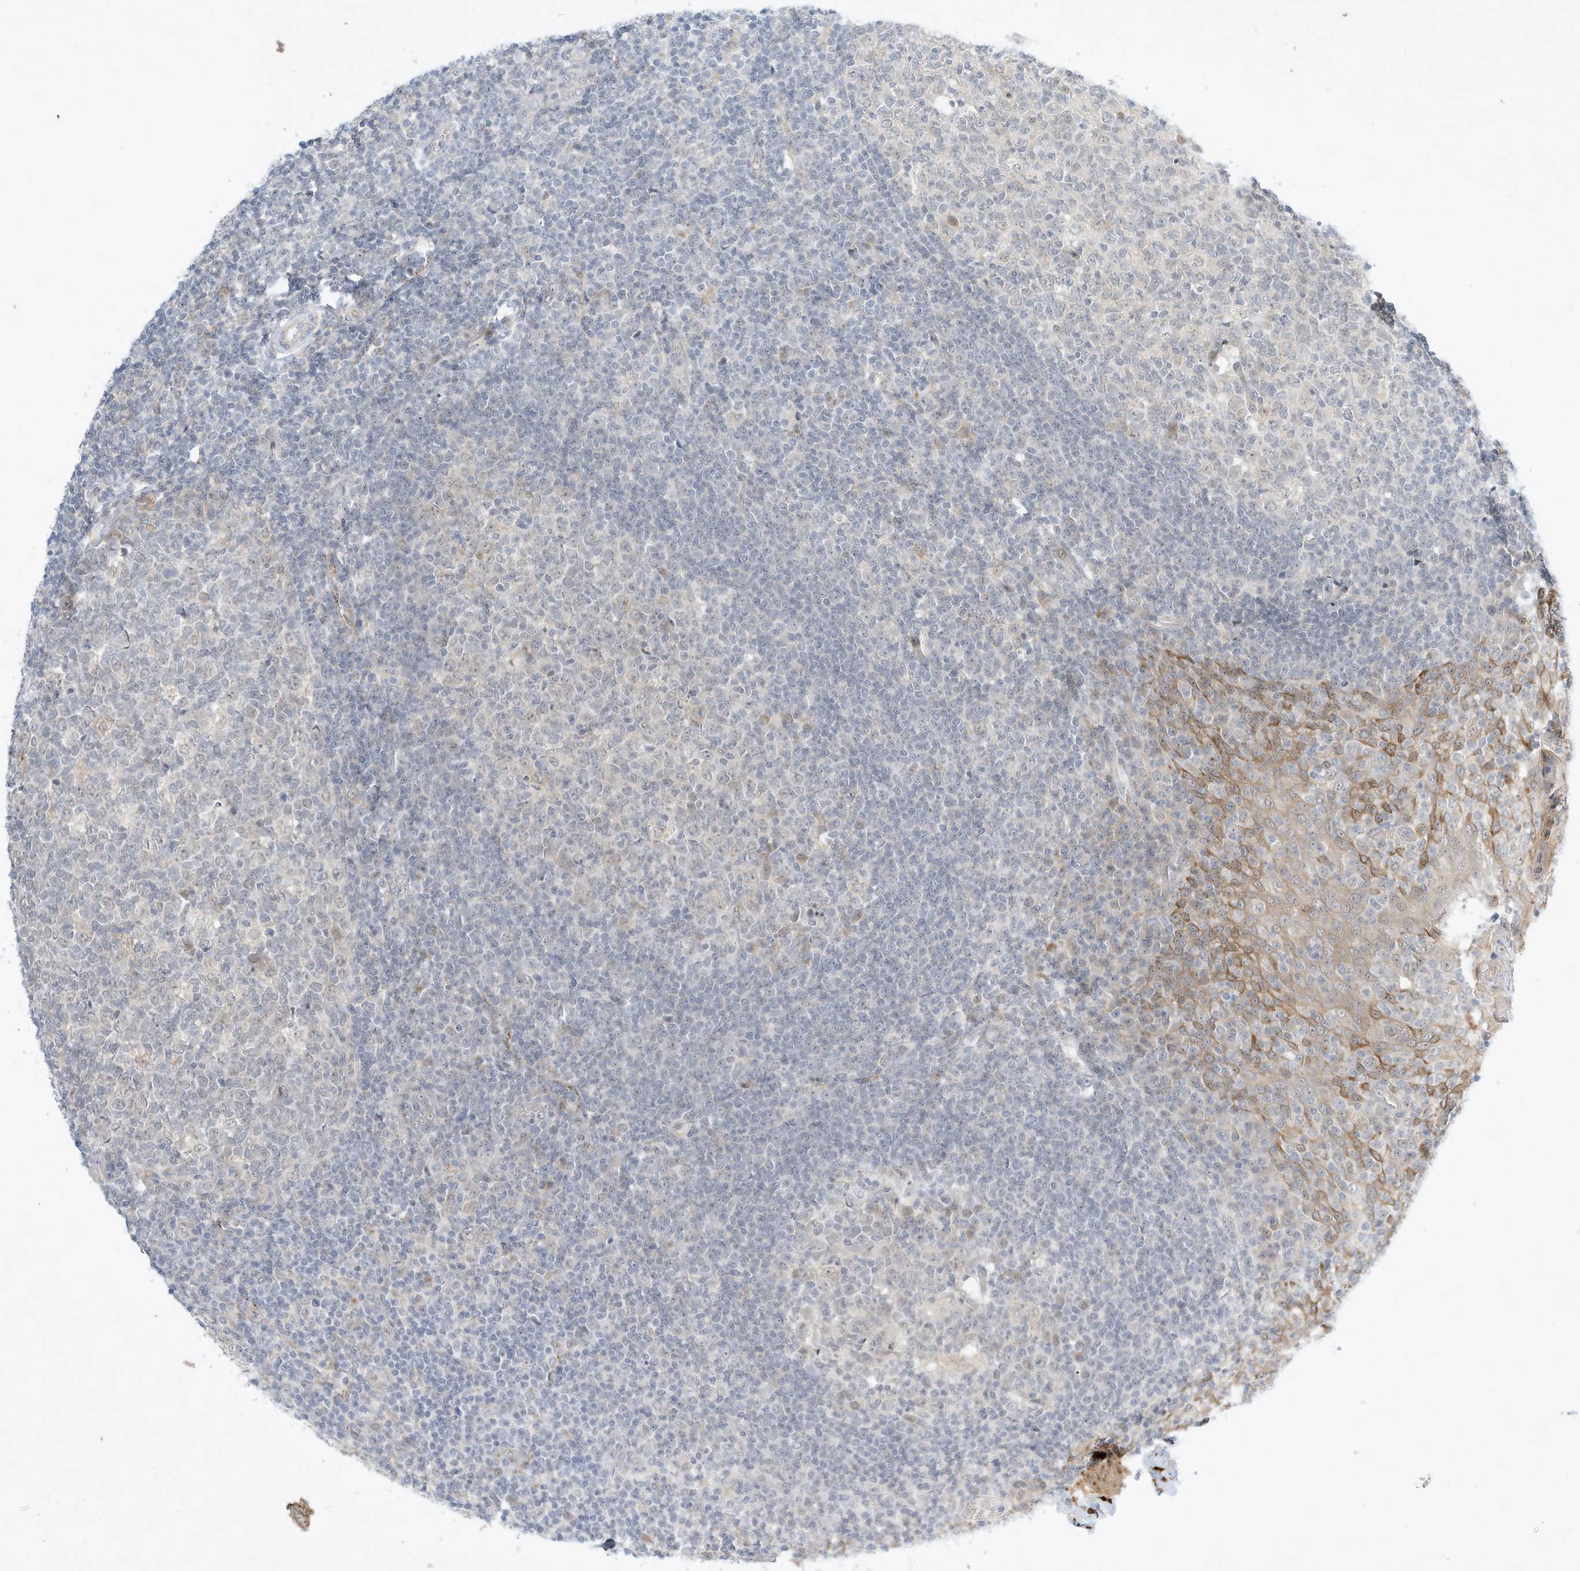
{"staining": {"intensity": "weak", "quantity": "<25%", "location": "cytoplasmic/membranous"}, "tissue": "tonsil", "cell_type": "Germinal center cells", "image_type": "normal", "snomed": [{"axis": "morphology", "description": "Normal tissue, NOS"}, {"axis": "topography", "description": "Tonsil"}], "caption": "Germinal center cells show no significant expression in unremarkable tonsil. Brightfield microscopy of IHC stained with DAB (3,3'-diaminobenzidine) (brown) and hematoxylin (blue), captured at high magnification.", "gene": "PAK6", "patient": {"sex": "female", "age": 19}}